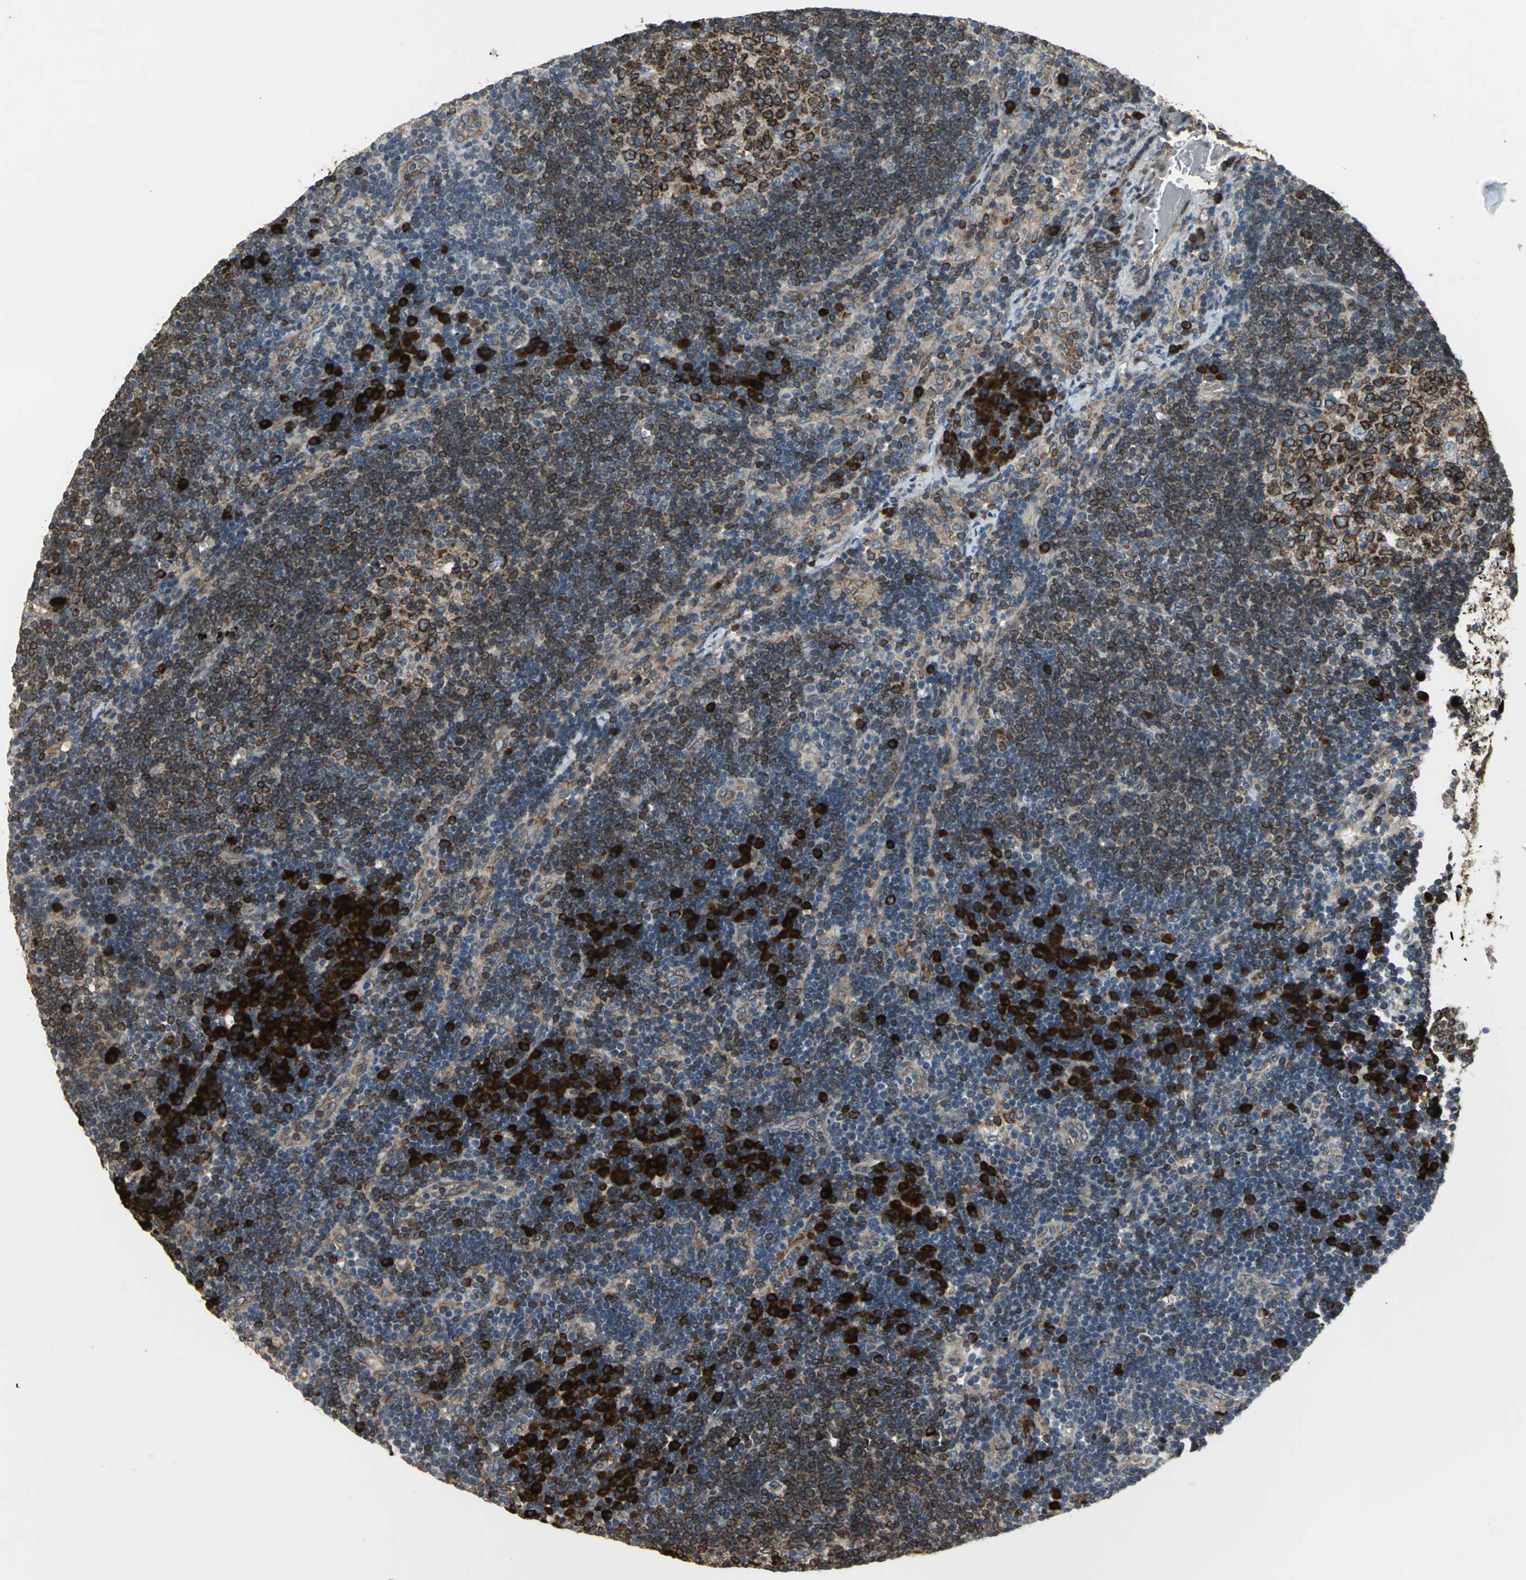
{"staining": {"intensity": "strong", "quantity": "25%-75%", "location": "cytoplasmic/membranous"}, "tissue": "lymph node", "cell_type": "Germinal center cells", "image_type": "normal", "snomed": [{"axis": "morphology", "description": "Normal tissue, NOS"}, {"axis": "morphology", "description": "Squamous cell carcinoma, metastatic, NOS"}, {"axis": "topography", "description": "Lymph node"}], "caption": "This photomicrograph exhibits normal lymph node stained with IHC to label a protein in brown. The cytoplasmic/membranous of germinal center cells show strong positivity for the protein. Nuclei are counter-stained blue.", "gene": "SYVN1", "patient": {"sex": "female", "age": 53}}